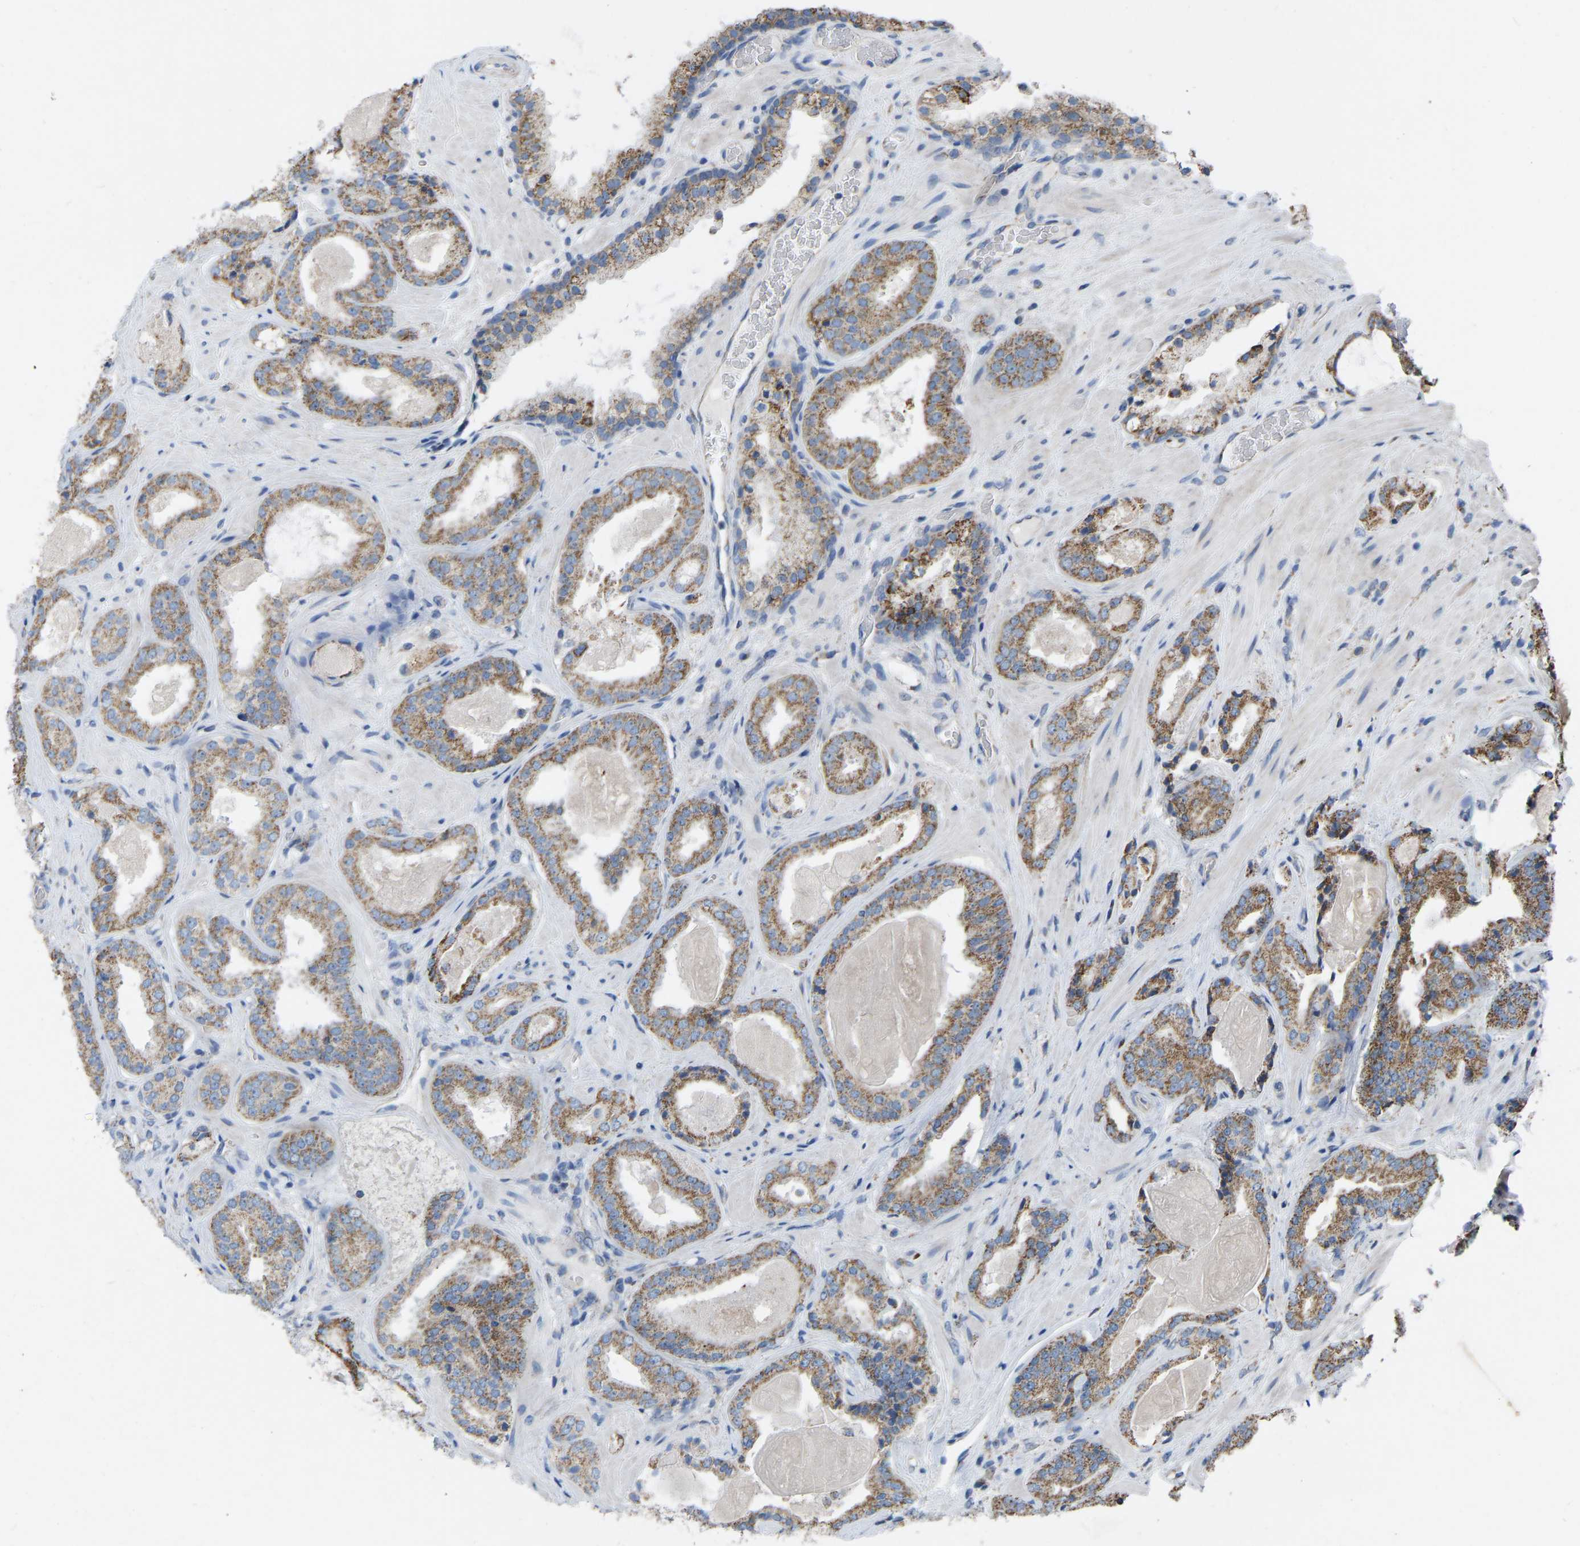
{"staining": {"intensity": "moderate", "quantity": ">75%", "location": "cytoplasmic/membranous"}, "tissue": "prostate cancer", "cell_type": "Tumor cells", "image_type": "cancer", "snomed": [{"axis": "morphology", "description": "Adenocarcinoma, Low grade"}, {"axis": "topography", "description": "Prostate"}], "caption": "Prostate low-grade adenocarcinoma stained with a protein marker shows moderate staining in tumor cells.", "gene": "BCL10", "patient": {"sex": "male", "age": 71}}